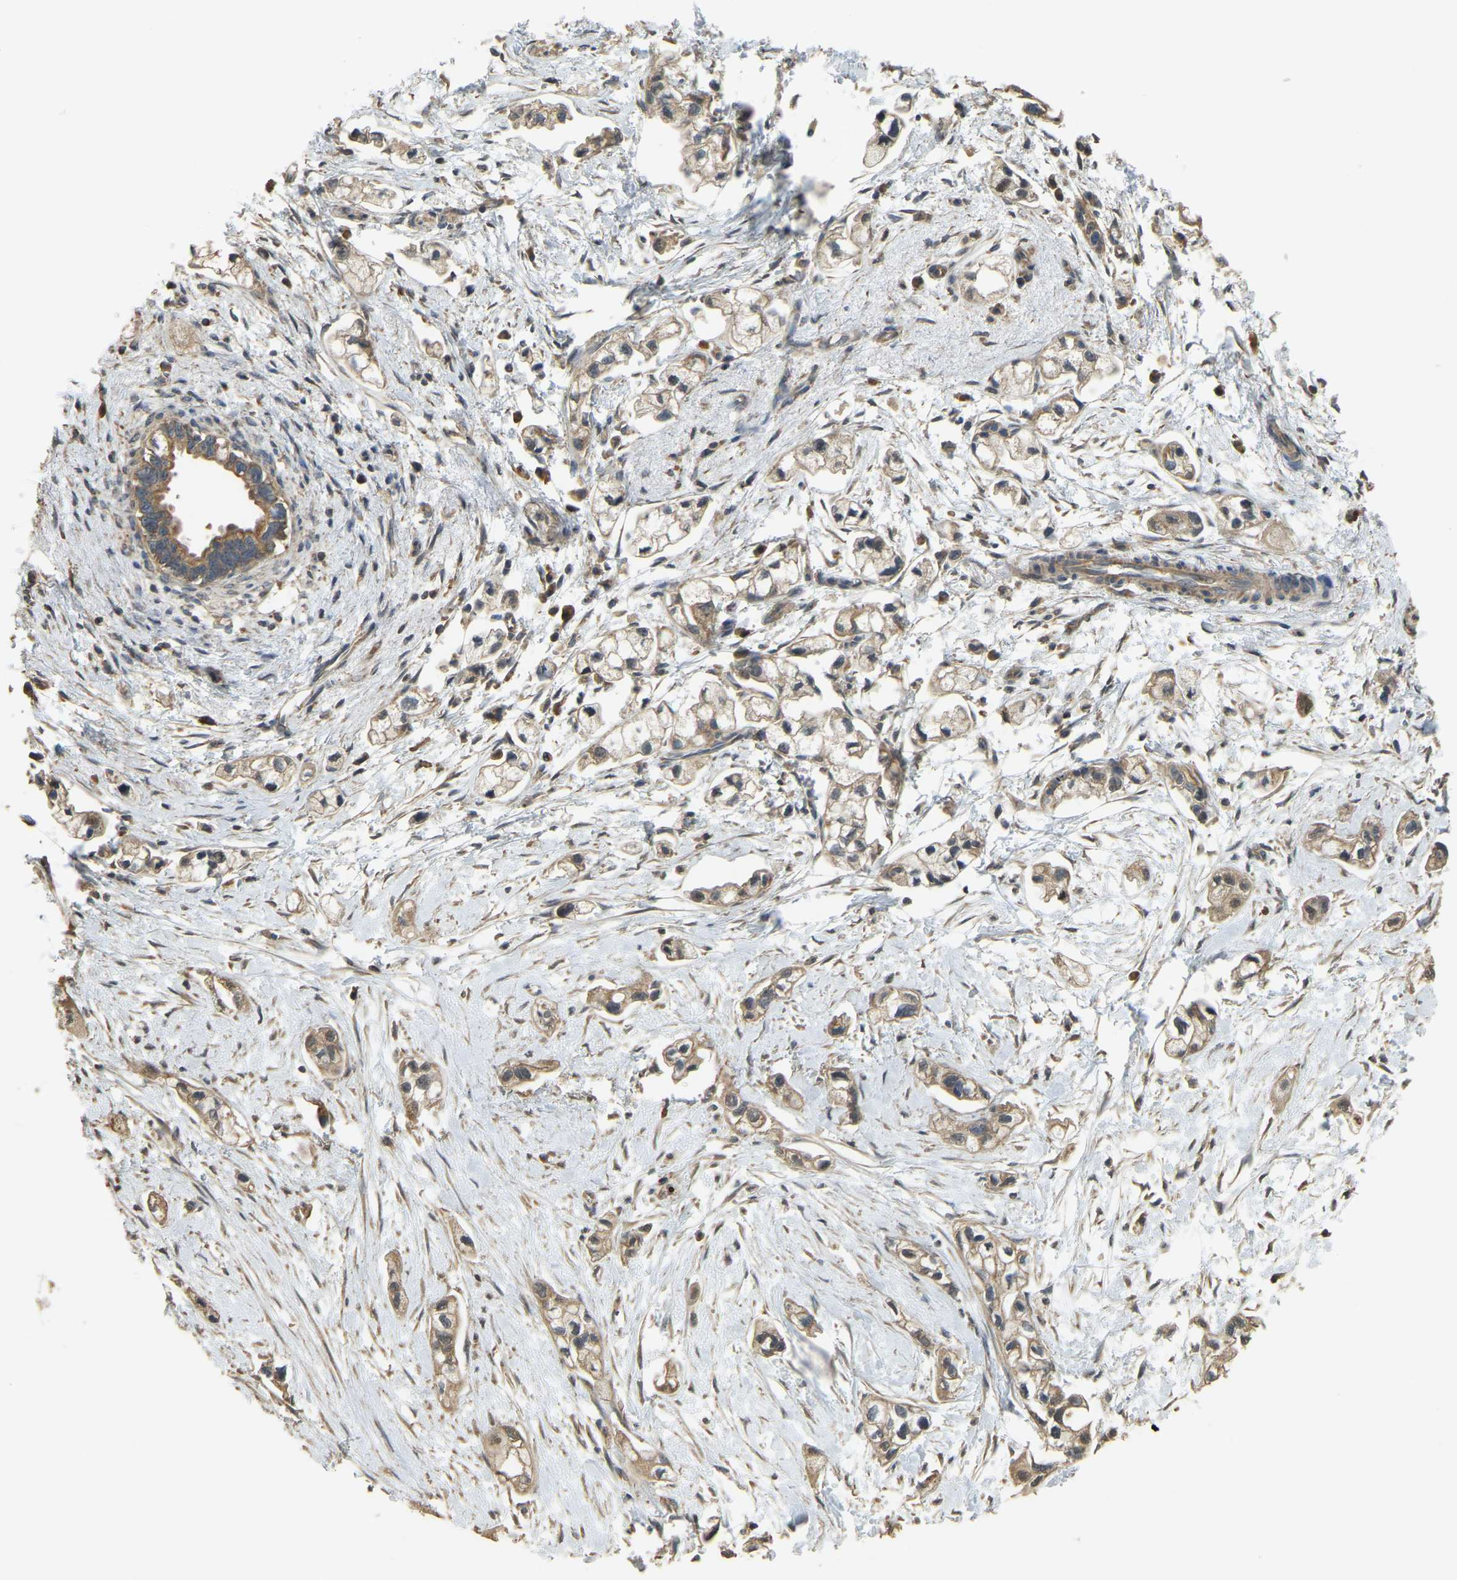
{"staining": {"intensity": "weak", "quantity": ">75%", "location": "cytoplasmic/membranous"}, "tissue": "pancreatic cancer", "cell_type": "Tumor cells", "image_type": "cancer", "snomed": [{"axis": "morphology", "description": "Adenocarcinoma, NOS"}, {"axis": "topography", "description": "Pancreas"}], "caption": "Immunohistochemical staining of pancreatic cancer (adenocarcinoma) shows weak cytoplasmic/membranous protein positivity in about >75% of tumor cells.", "gene": "GNG2", "patient": {"sex": "male", "age": 74}}